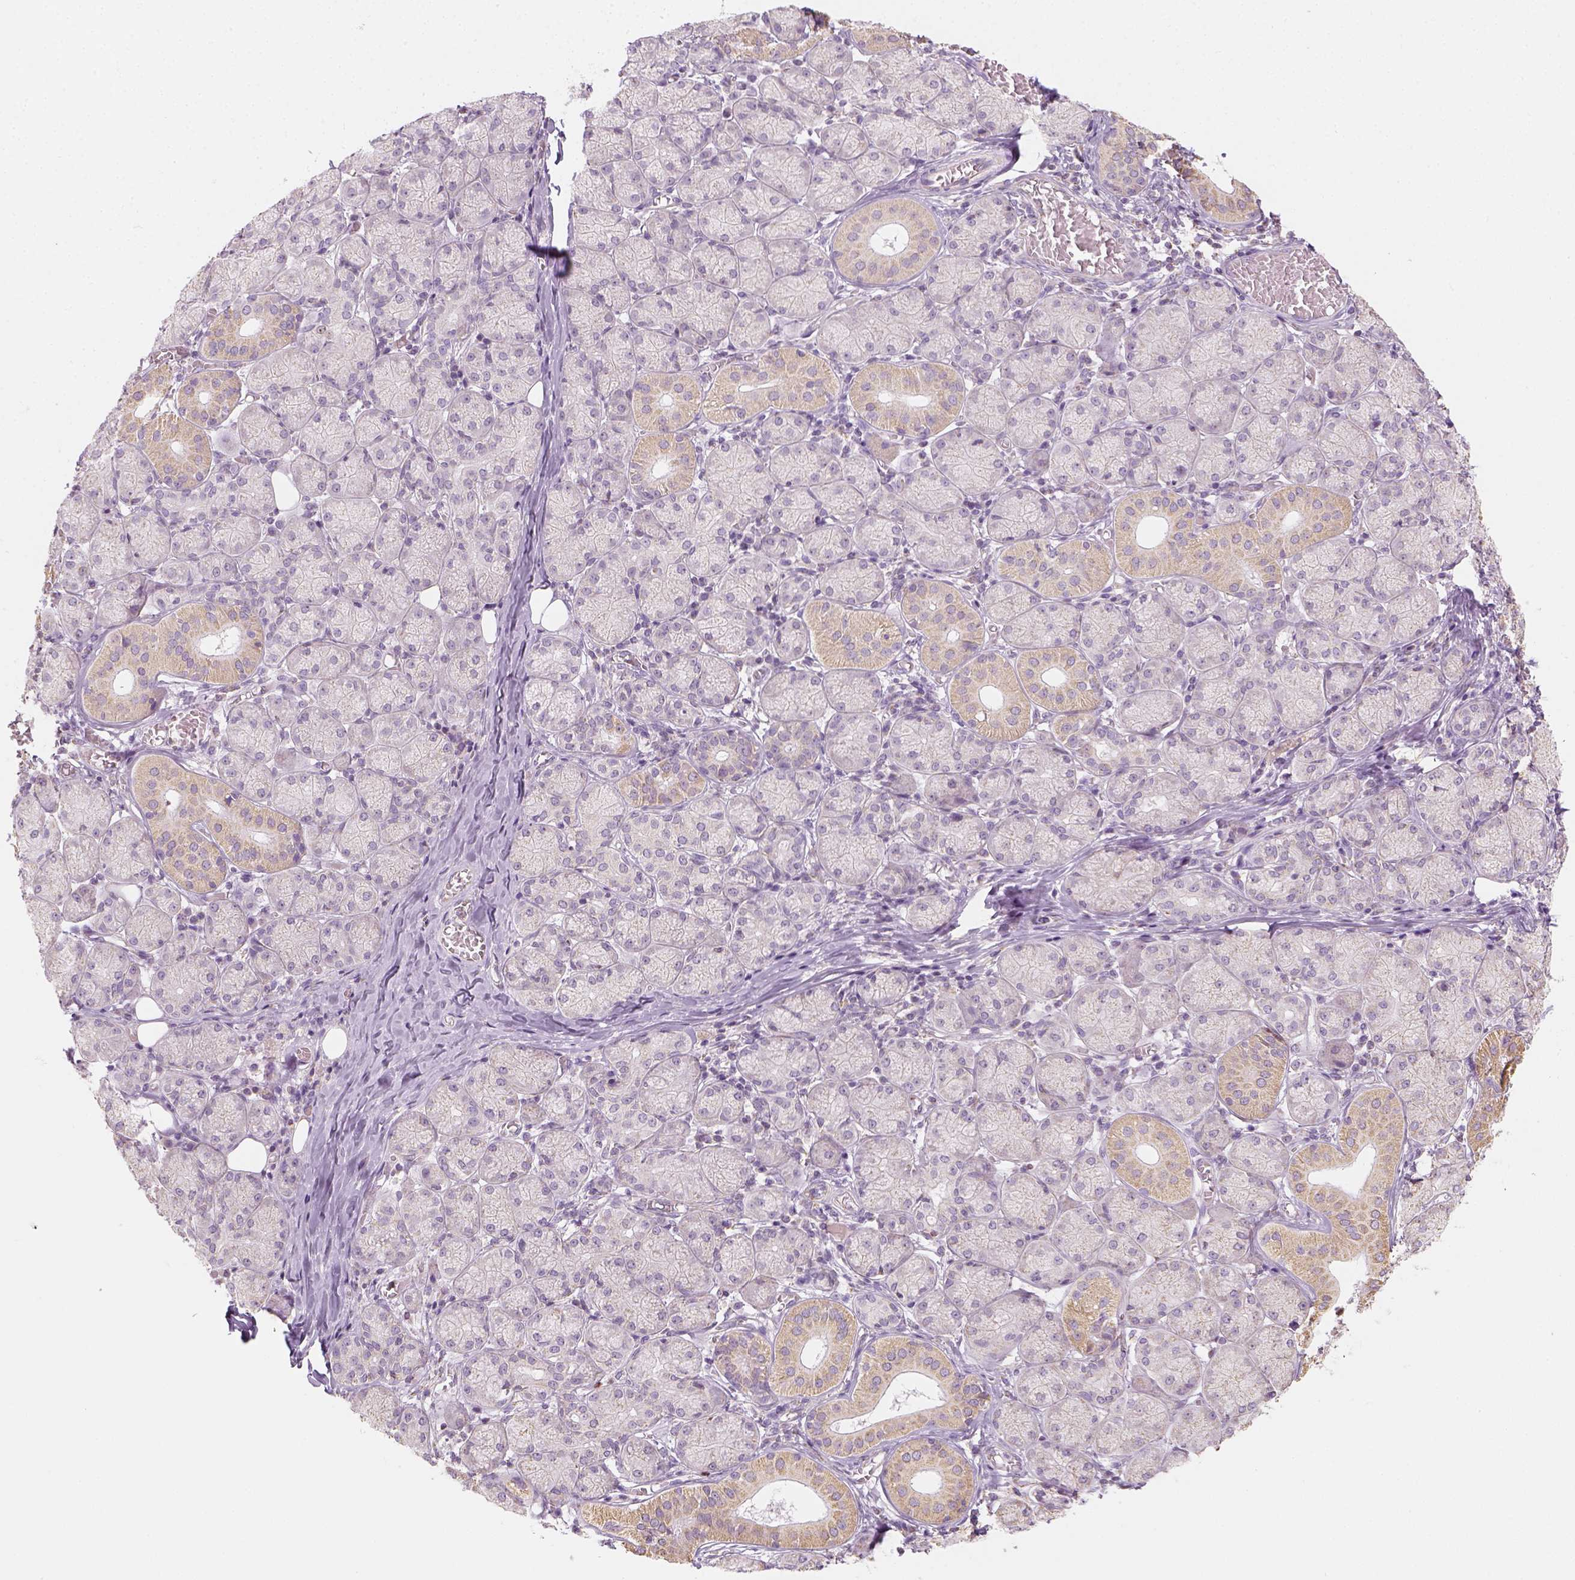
{"staining": {"intensity": "moderate", "quantity": "<25%", "location": "cytoplasmic/membranous"}, "tissue": "salivary gland", "cell_type": "Glandular cells", "image_type": "normal", "snomed": [{"axis": "morphology", "description": "Normal tissue, NOS"}, {"axis": "topography", "description": "Salivary gland"}, {"axis": "topography", "description": "Peripheral nerve tissue"}], "caption": "The image displays immunohistochemical staining of benign salivary gland. There is moderate cytoplasmic/membranous expression is appreciated in about <25% of glandular cells.", "gene": "LCA5", "patient": {"sex": "female", "age": 24}}